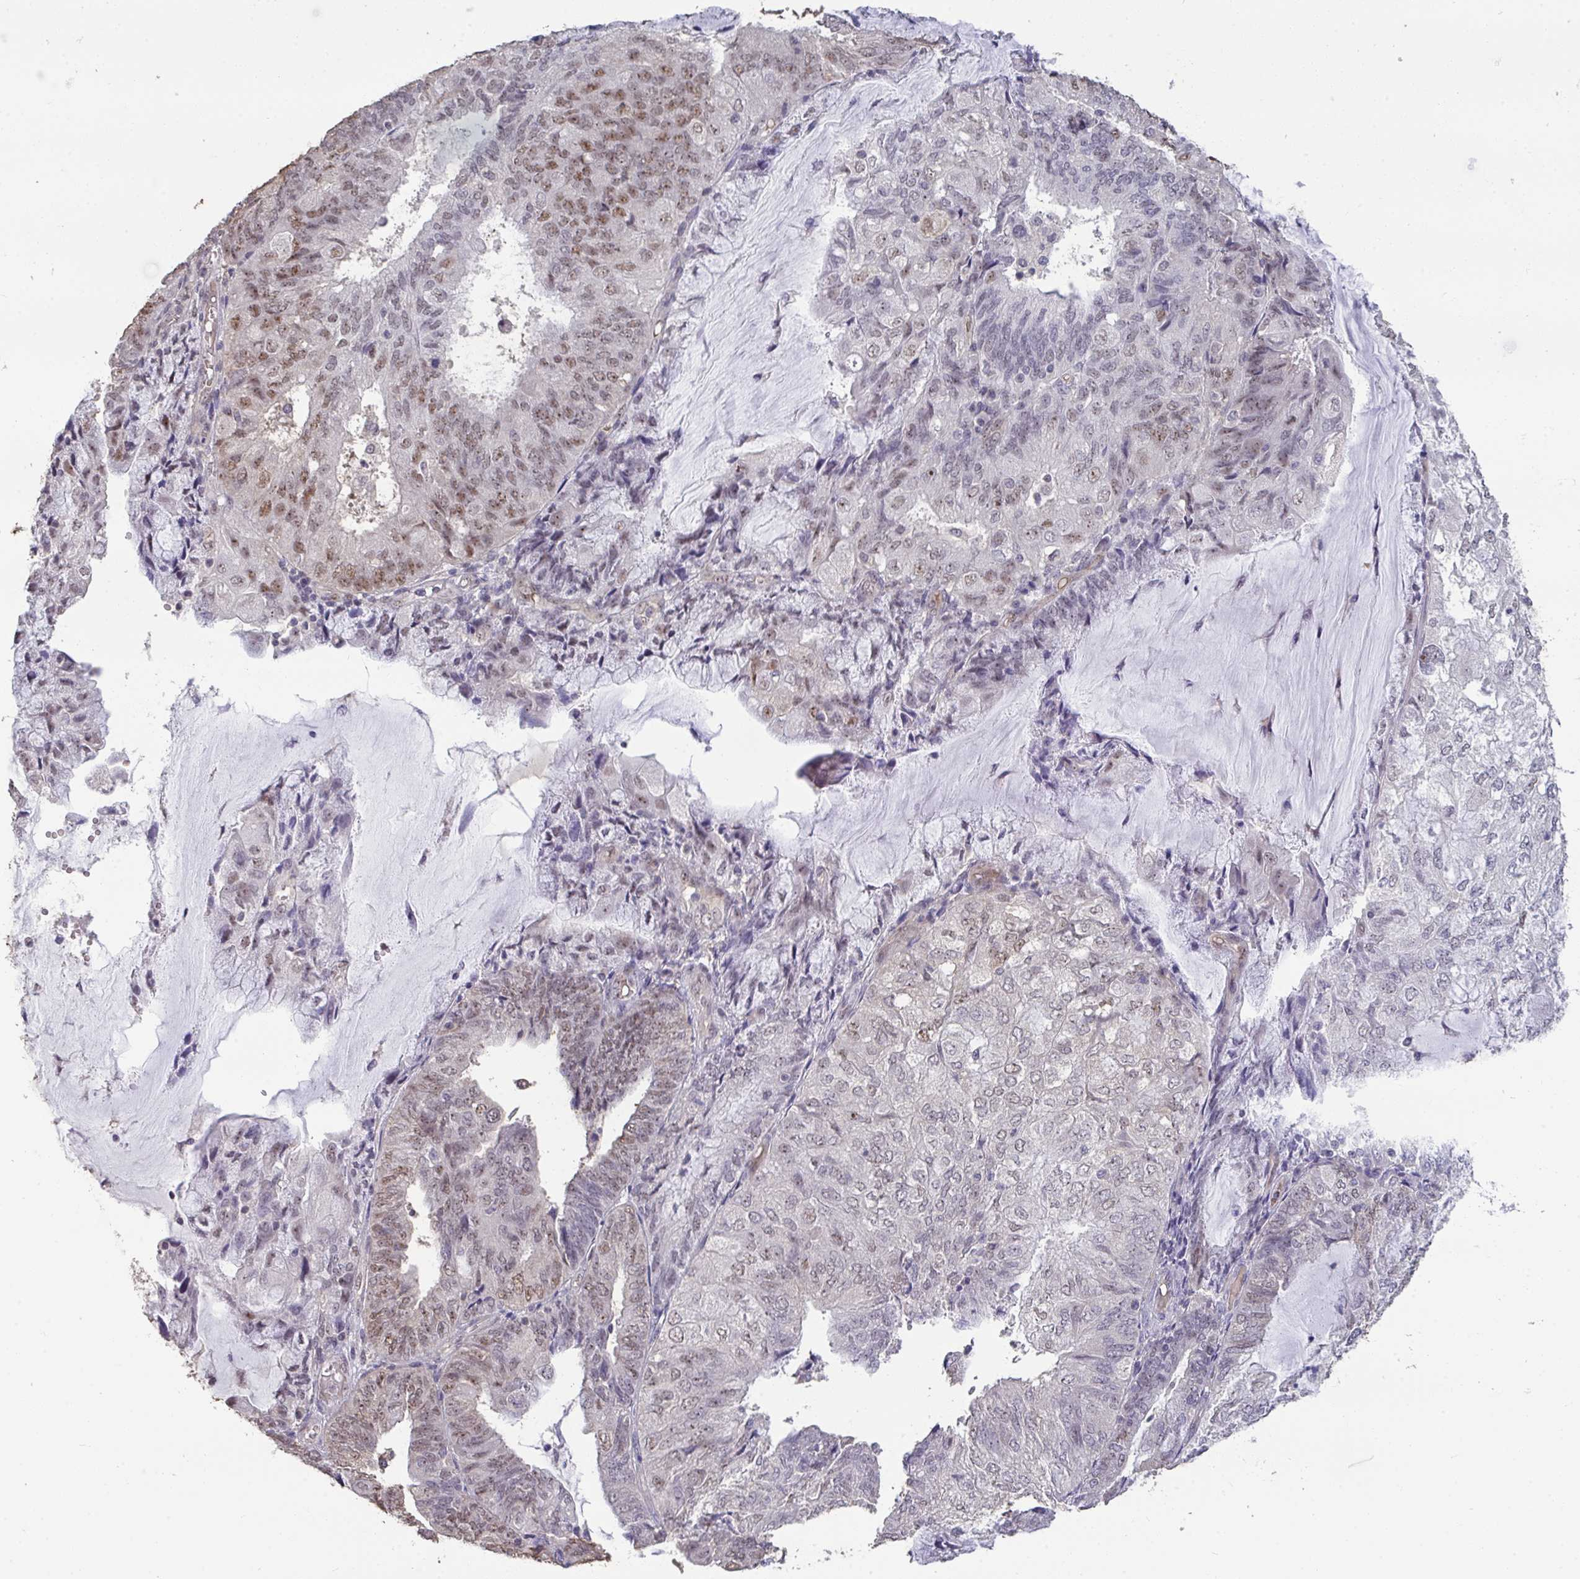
{"staining": {"intensity": "moderate", "quantity": "<25%", "location": "cytoplasmic/membranous"}, "tissue": "endometrial cancer", "cell_type": "Tumor cells", "image_type": "cancer", "snomed": [{"axis": "morphology", "description": "Adenocarcinoma, NOS"}, {"axis": "topography", "description": "Endometrium"}], "caption": "Tumor cells reveal moderate cytoplasmic/membranous staining in approximately <25% of cells in endometrial adenocarcinoma. (DAB = brown stain, brightfield microscopy at high magnification).", "gene": "SENP3", "patient": {"sex": "female", "age": 81}}